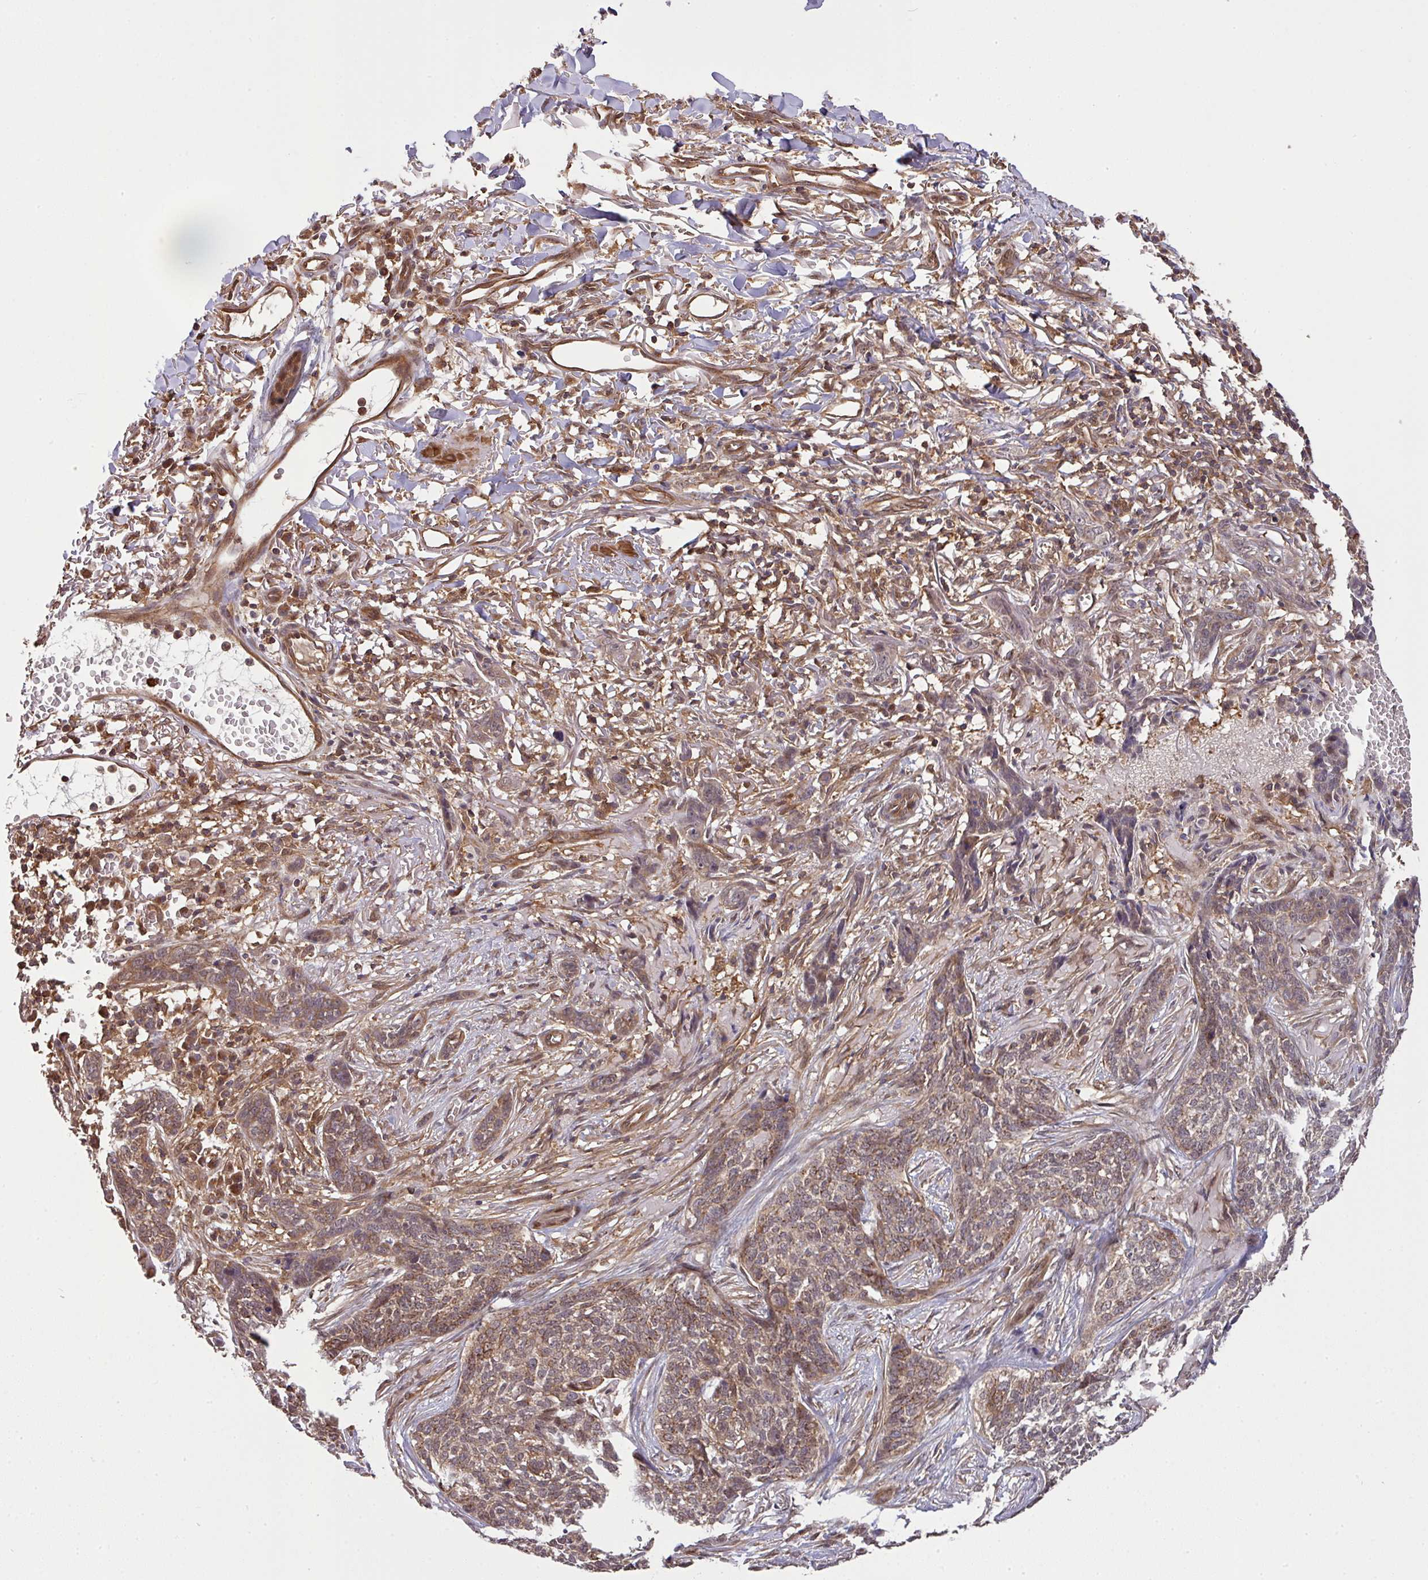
{"staining": {"intensity": "weak", "quantity": "25%-75%", "location": "nuclear"}, "tissue": "skin cancer", "cell_type": "Tumor cells", "image_type": "cancer", "snomed": [{"axis": "morphology", "description": "Basal cell carcinoma"}, {"axis": "topography", "description": "Skin"}], "caption": "Protein expression analysis of skin cancer reveals weak nuclear positivity in about 25%-75% of tumor cells.", "gene": "ARPIN", "patient": {"sex": "male", "age": 85}}